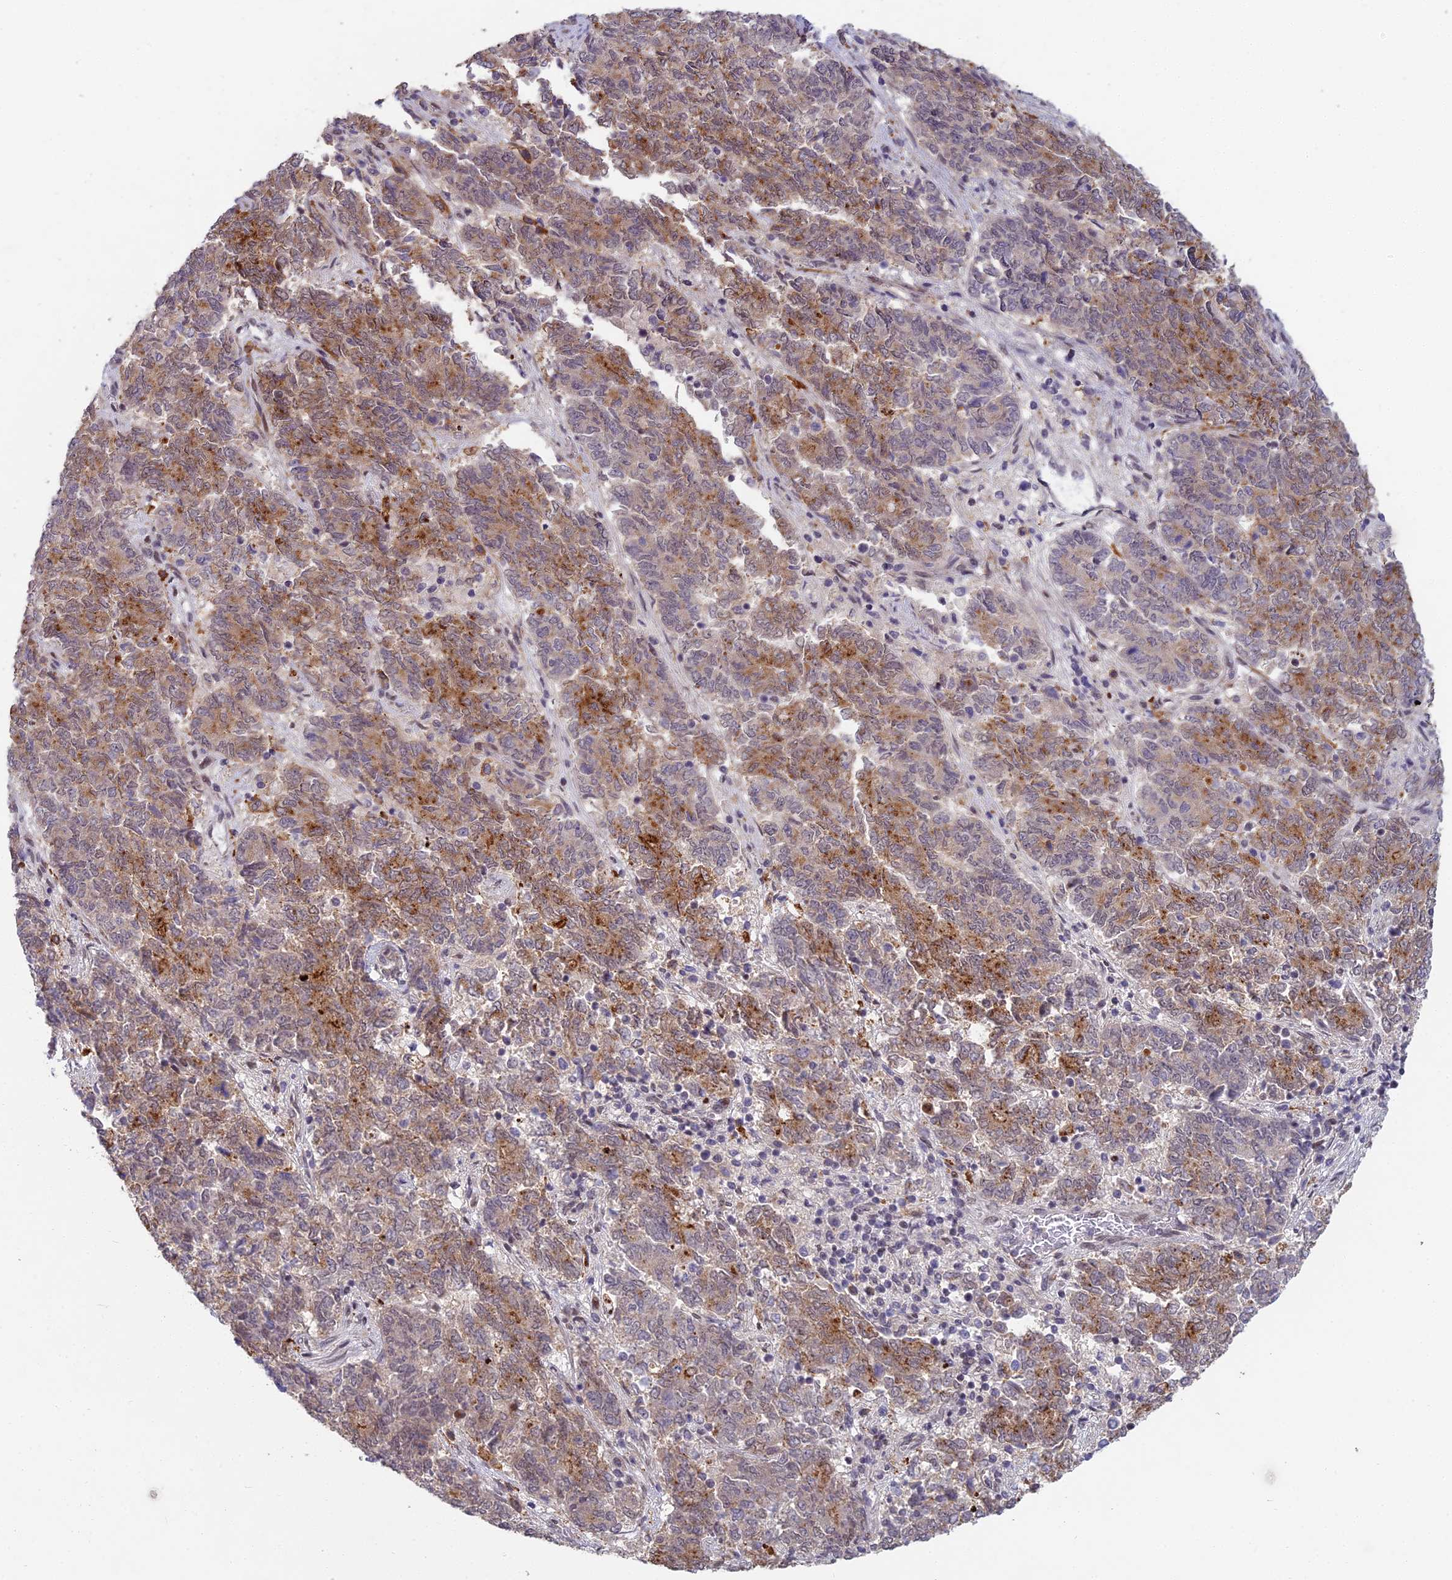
{"staining": {"intensity": "moderate", "quantity": ">75%", "location": "cytoplasmic/membranous"}, "tissue": "endometrial cancer", "cell_type": "Tumor cells", "image_type": "cancer", "snomed": [{"axis": "morphology", "description": "Adenocarcinoma, NOS"}, {"axis": "topography", "description": "Endometrium"}], "caption": "Immunohistochemistry (IHC) (DAB (3,3'-diaminobenzidine)) staining of endometrial cancer (adenocarcinoma) demonstrates moderate cytoplasmic/membranous protein staining in approximately >75% of tumor cells. Using DAB (brown) and hematoxylin (blue) stains, captured at high magnification using brightfield microscopy.", "gene": "ABHD17A", "patient": {"sex": "female", "age": 80}}